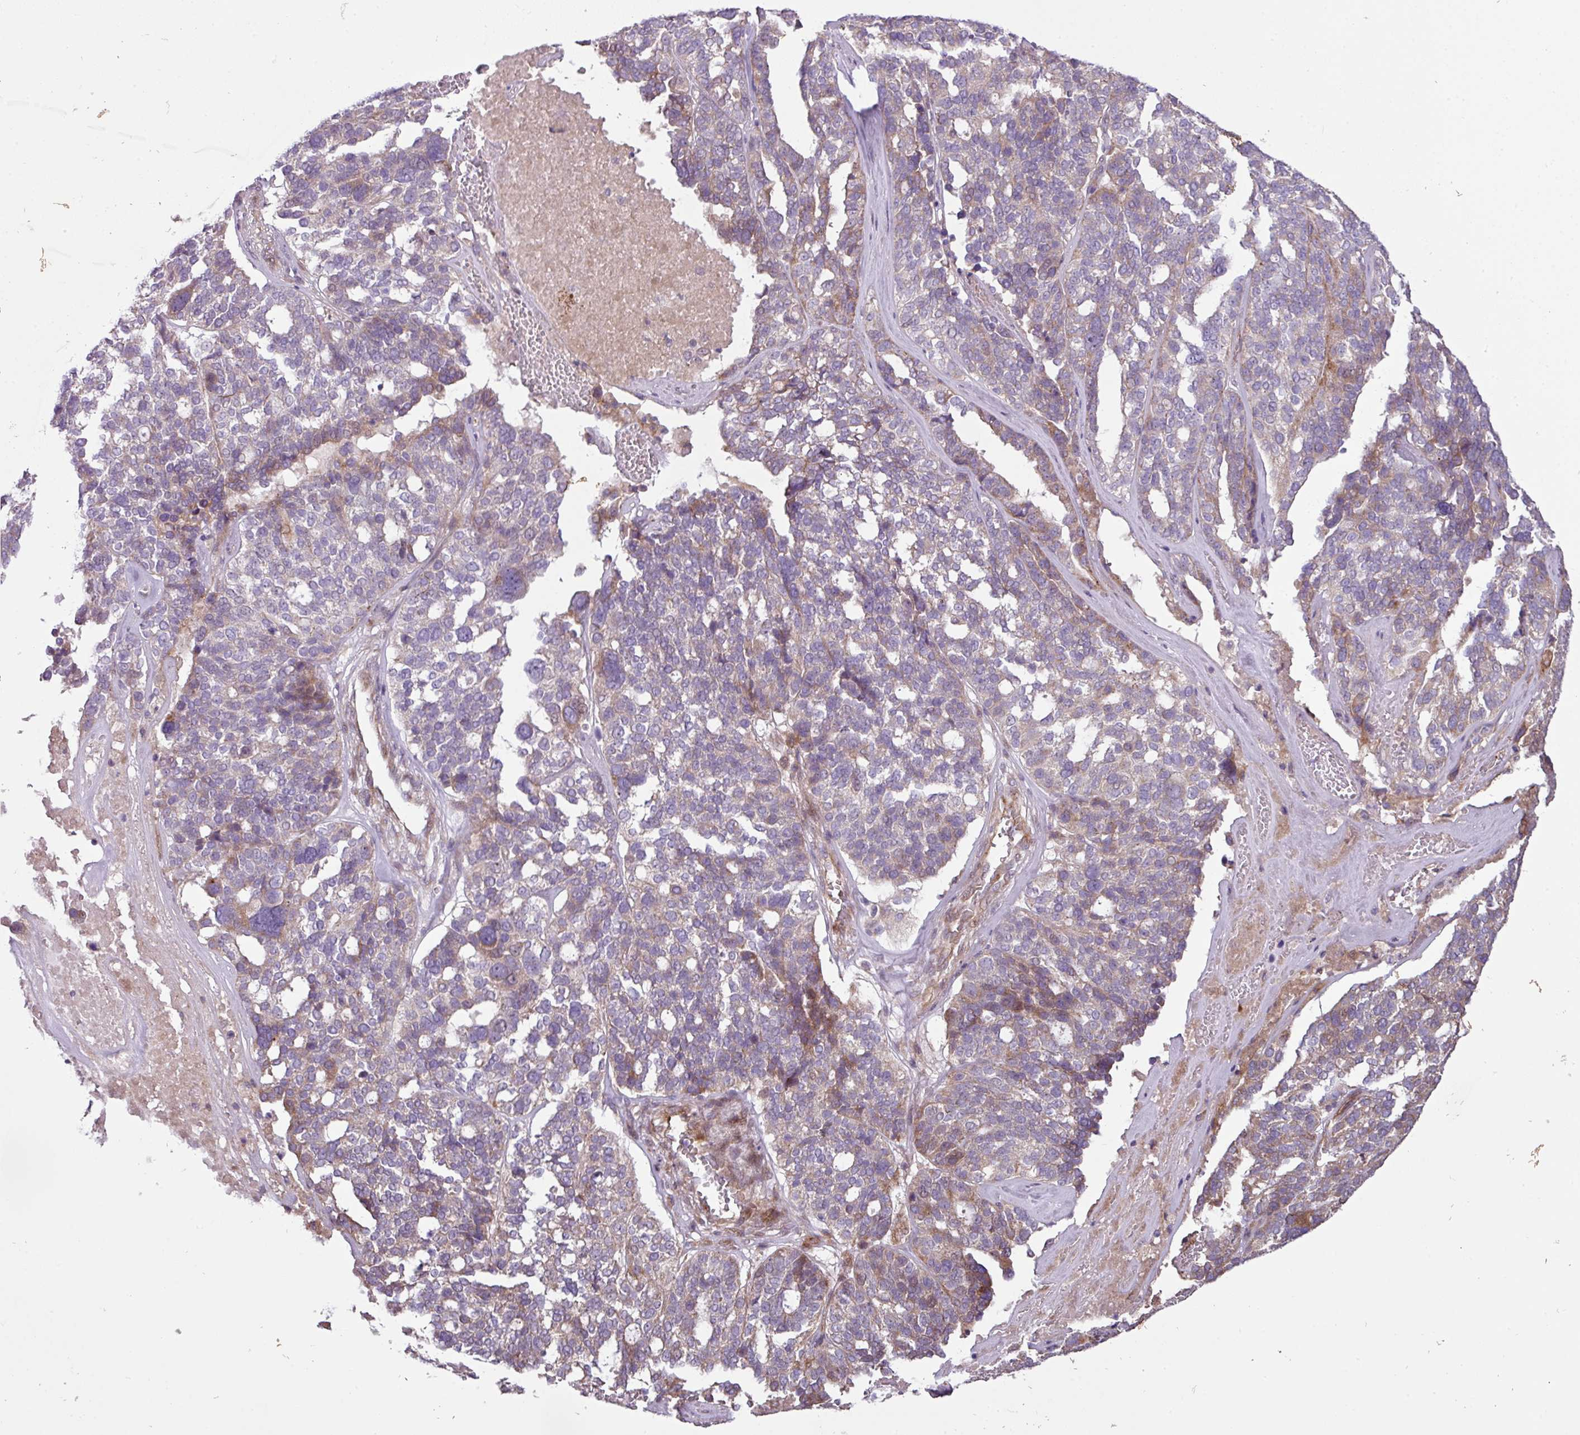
{"staining": {"intensity": "weak", "quantity": "25%-75%", "location": "cytoplasmic/membranous"}, "tissue": "ovarian cancer", "cell_type": "Tumor cells", "image_type": "cancer", "snomed": [{"axis": "morphology", "description": "Cystadenocarcinoma, serous, NOS"}, {"axis": "topography", "description": "Ovary"}], "caption": "Ovarian cancer (serous cystadenocarcinoma) was stained to show a protein in brown. There is low levels of weak cytoplasmic/membranous positivity in about 25%-75% of tumor cells. (Brightfield microscopy of DAB IHC at high magnification).", "gene": "COX18", "patient": {"sex": "female", "age": 59}}